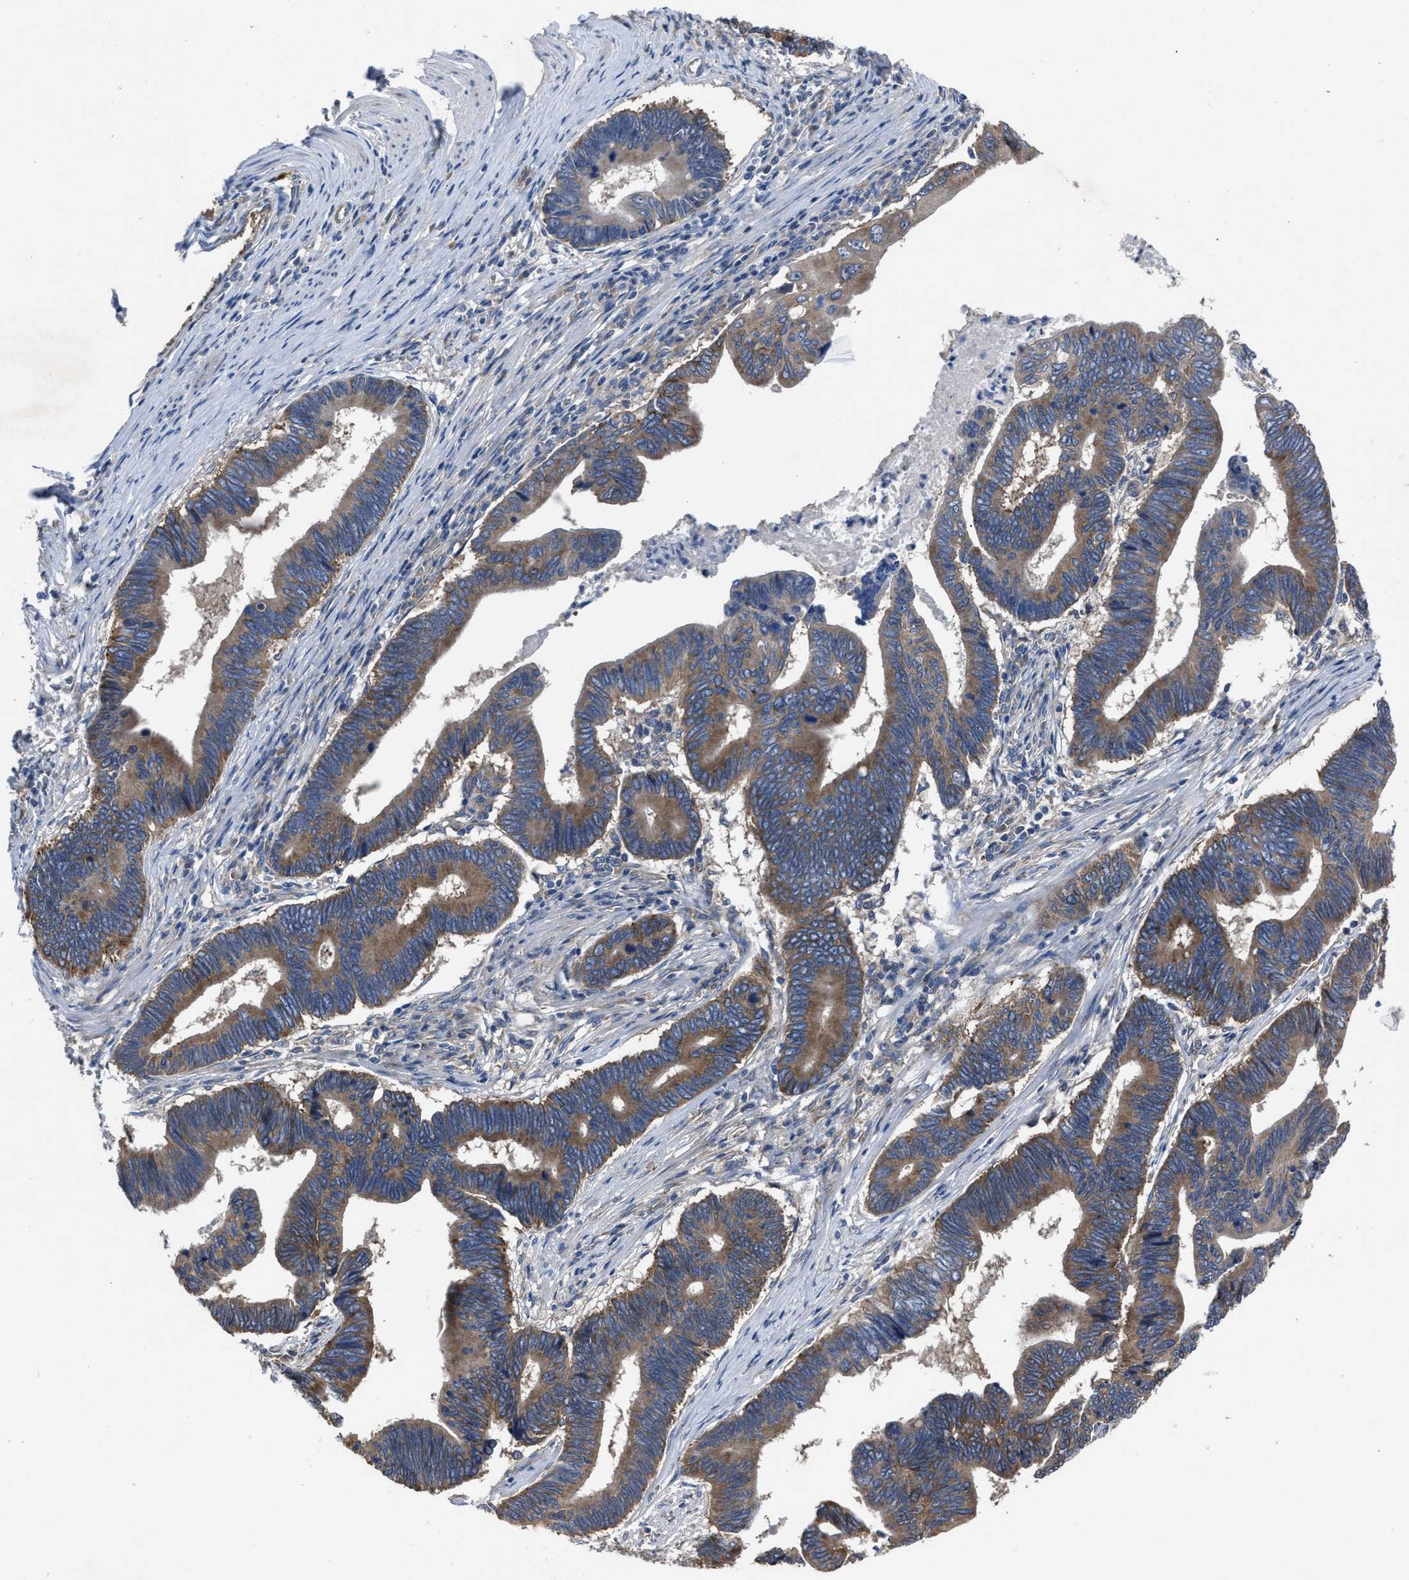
{"staining": {"intensity": "moderate", "quantity": ">75%", "location": "cytoplasmic/membranous"}, "tissue": "pancreatic cancer", "cell_type": "Tumor cells", "image_type": "cancer", "snomed": [{"axis": "morphology", "description": "Adenocarcinoma, NOS"}, {"axis": "topography", "description": "Pancreas"}], "caption": "IHC image of human pancreatic cancer stained for a protein (brown), which demonstrates medium levels of moderate cytoplasmic/membranous staining in approximately >75% of tumor cells.", "gene": "UPF1", "patient": {"sex": "female", "age": 70}}